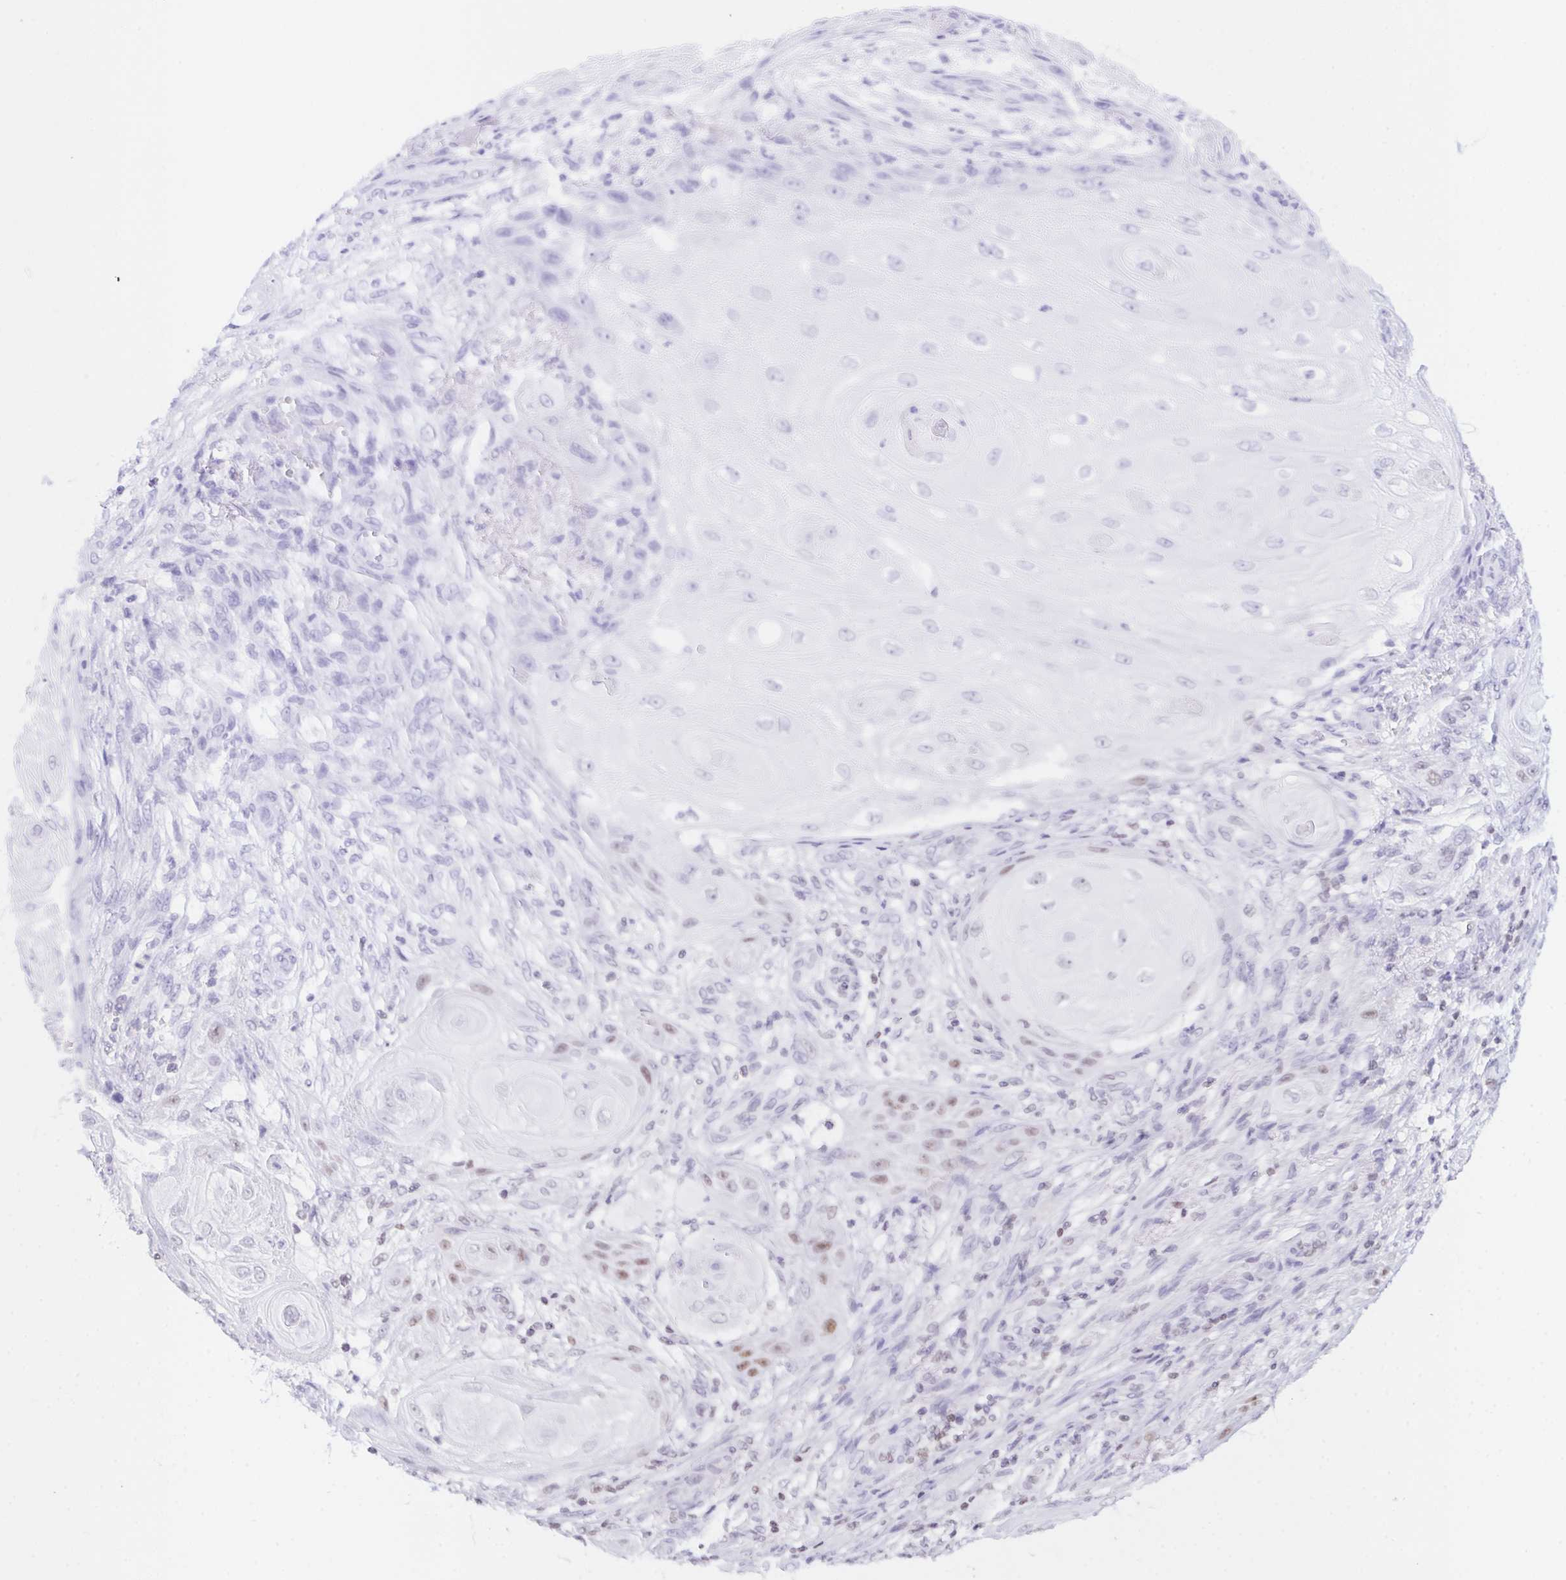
{"staining": {"intensity": "moderate", "quantity": "<25%", "location": "nuclear"}, "tissue": "skin cancer", "cell_type": "Tumor cells", "image_type": "cancer", "snomed": [{"axis": "morphology", "description": "Squamous cell carcinoma, NOS"}, {"axis": "topography", "description": "Skin"}], "caption": "Skin cancer stained with a brown dye reveals moderate nuclear positive expression in about <25% of tumor cells.", "gene": "POLD3", "patient": {"sex": "male", "age": 62}}